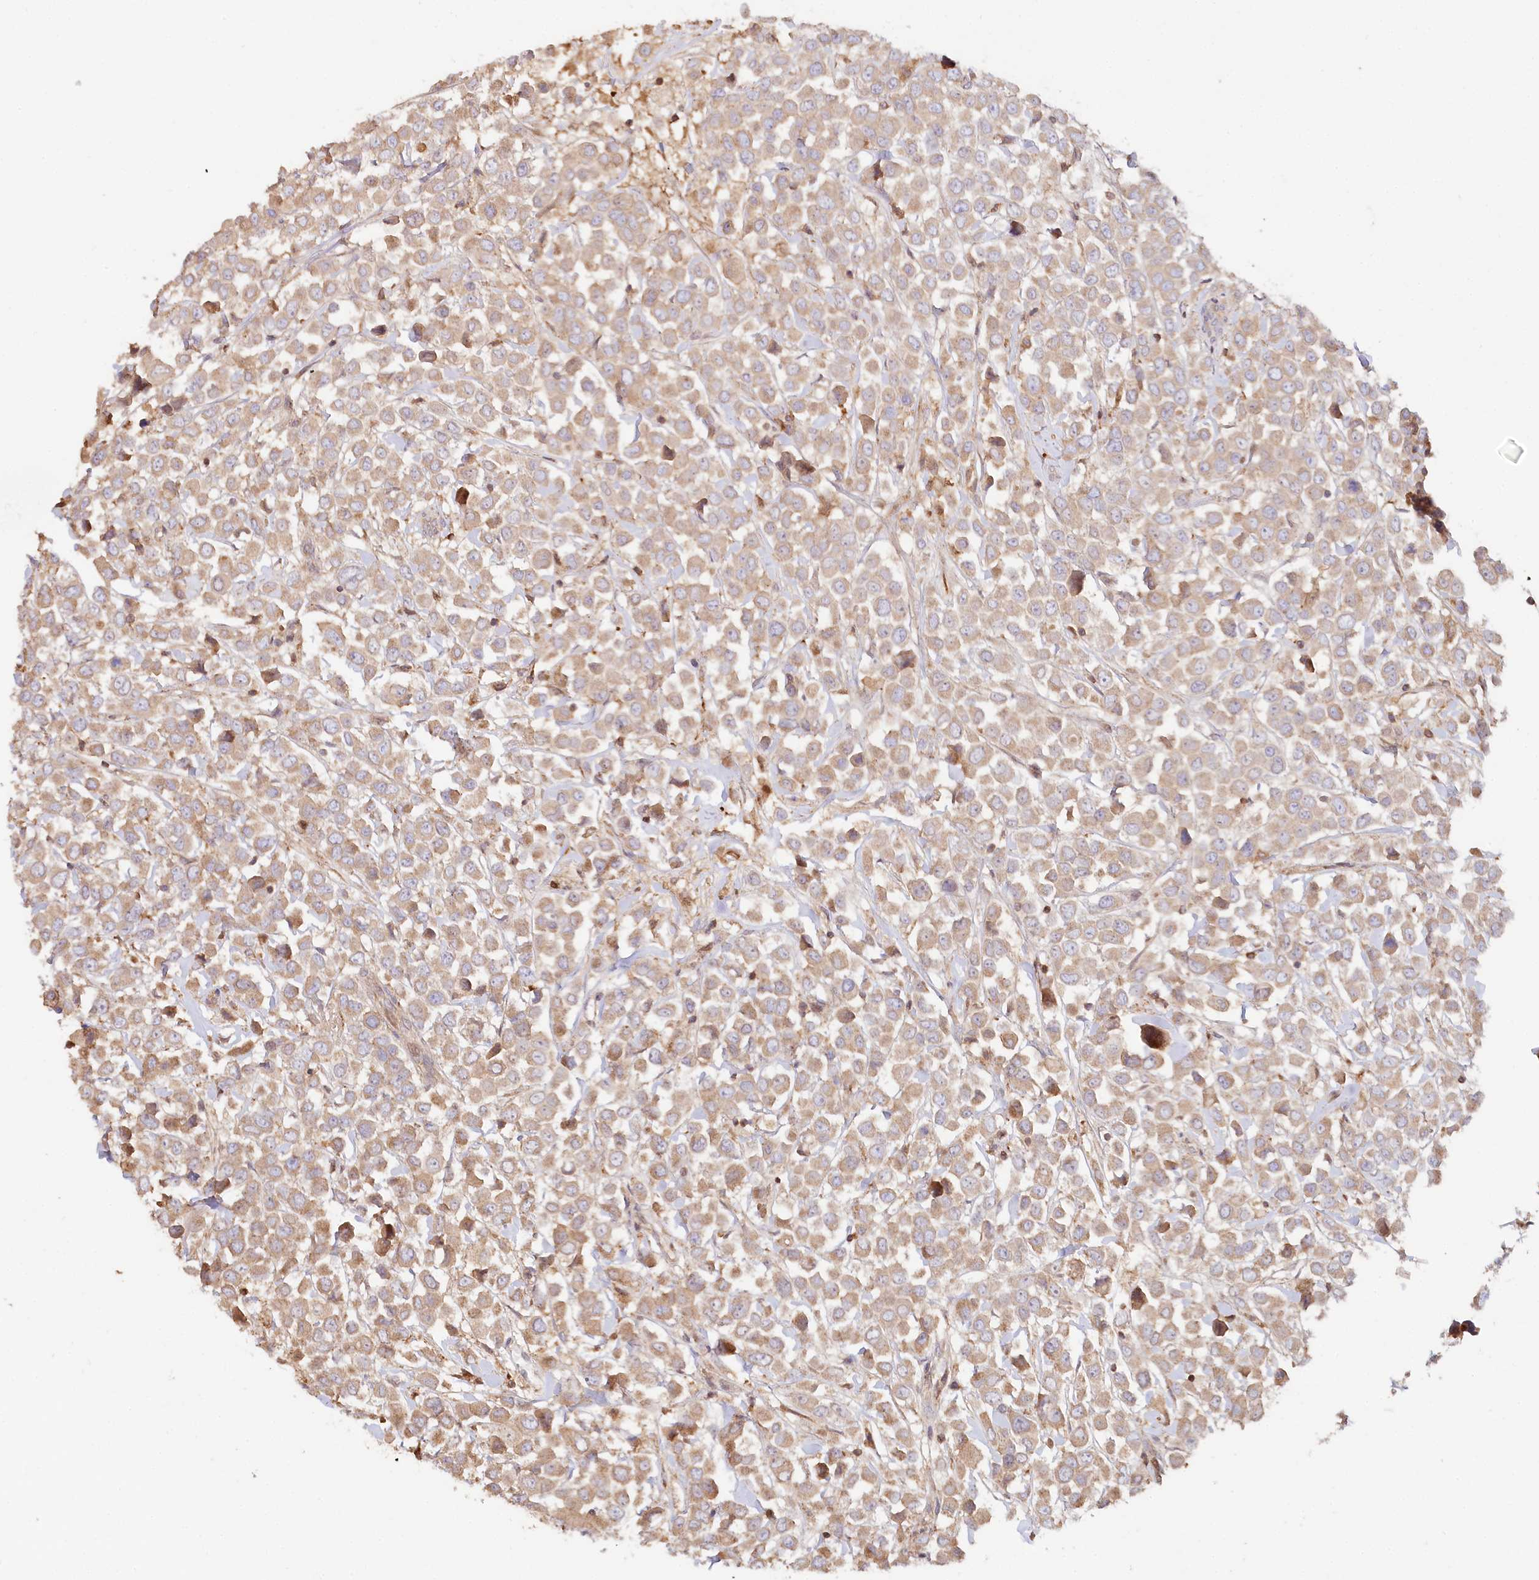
{"staining": {"intensity": "moderate", "quantity": ">75%", "location": "cytoplasmic/membranous"}, "tissue": "breast cancer", "cell_type": "Tumor cells", "image_type": "cancer", "snomed": [{"axis": "morphology", "description": "Duct carcinoma"}, {"axis": "topography", "description": "Breast"}], "caption": "The immunohistochemical stain highlights moderate cytoplasmic/membranous expression in tumor cells of breast intraductal carcinoma tissue.", "gene": "HAL", "patient": {"sex": "female", "age": 61}}